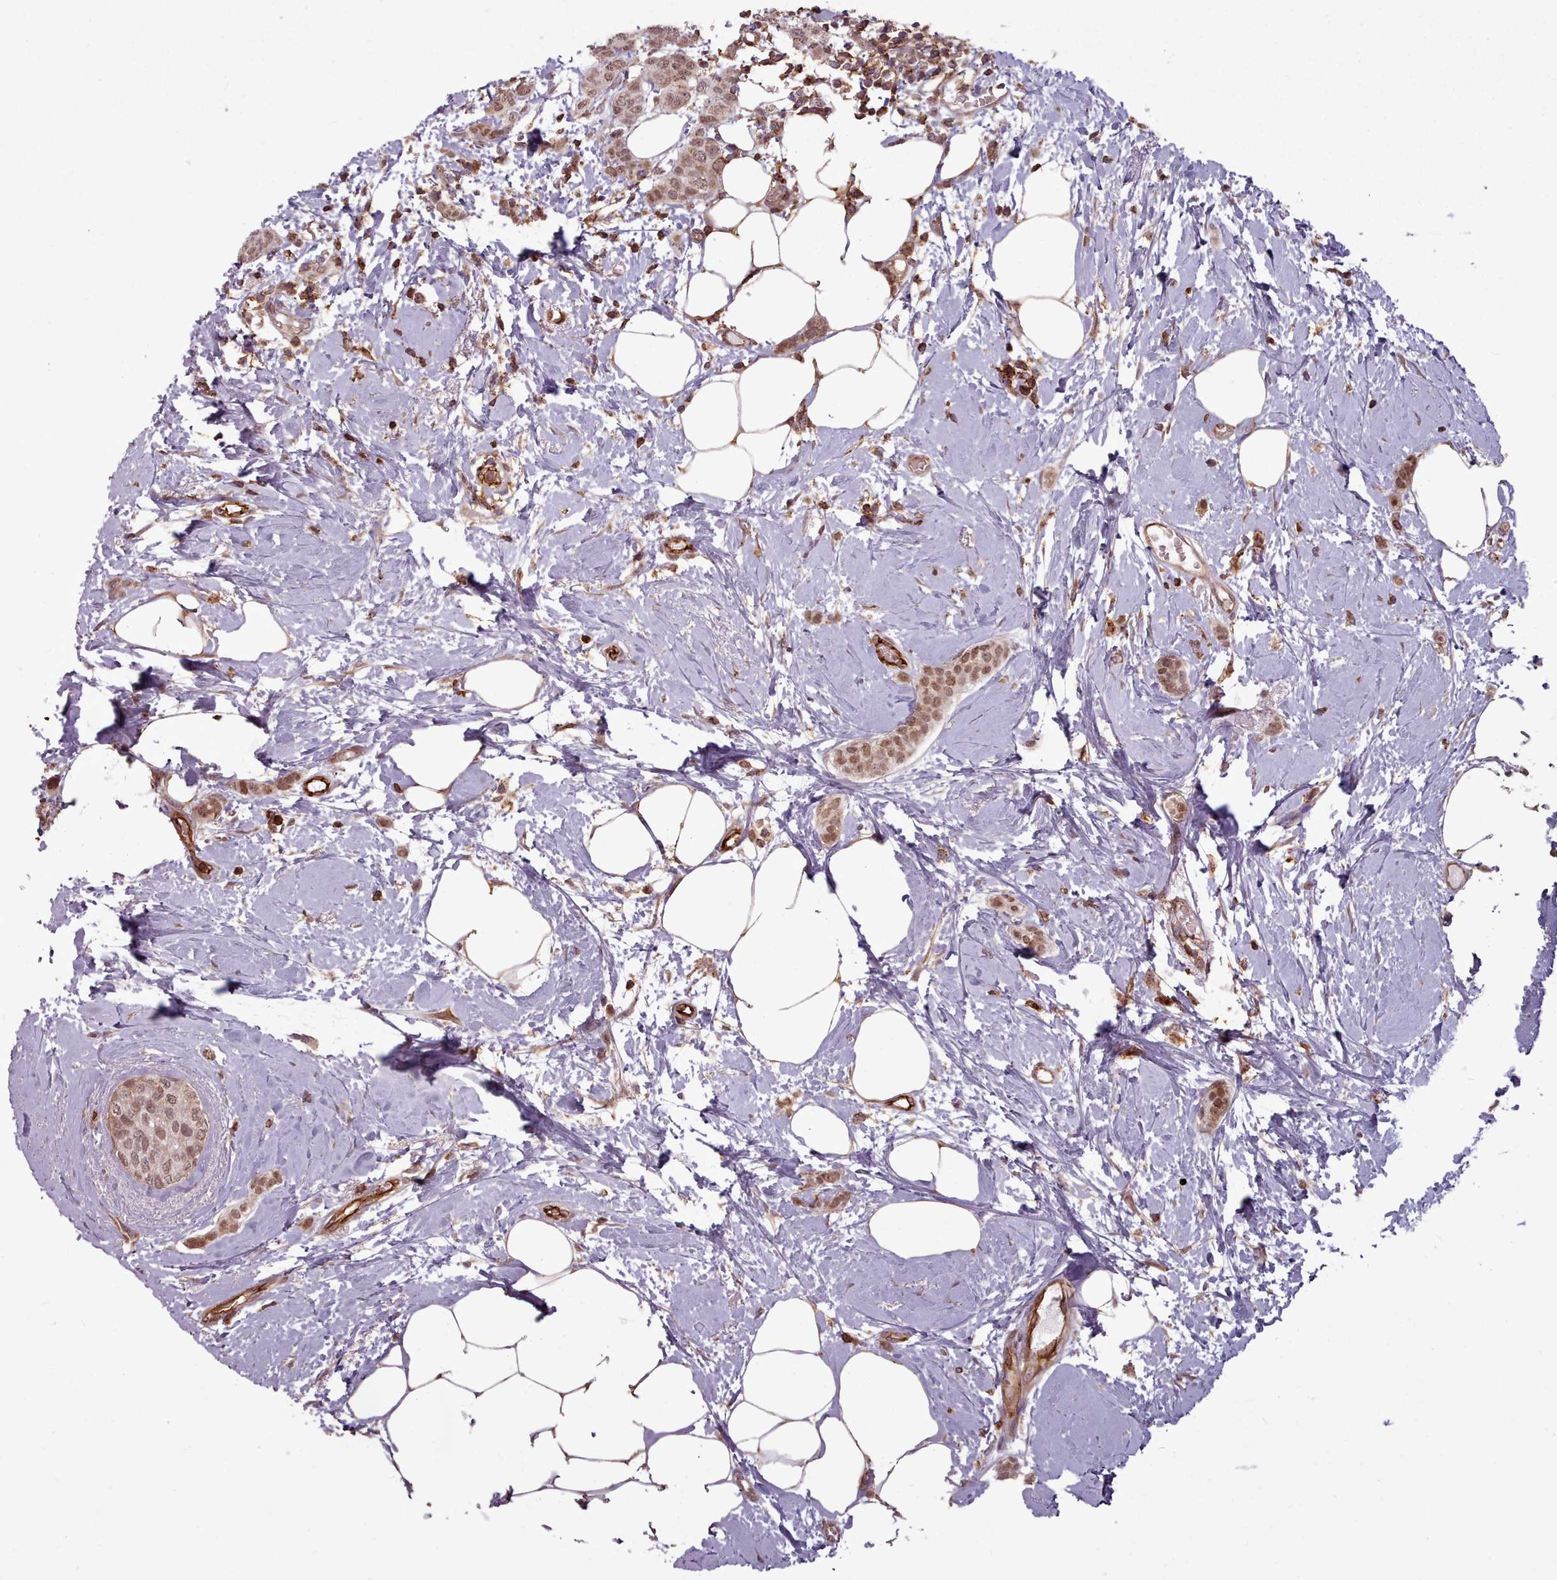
{"staining": {"intensity": "moderate", "quantity": ">75%", "location": "nuclear"}, "tissue": "breast cancer", "cell_type": "Tumor cells", "image_type": "cancer", "snomed": [{"axis": "morphology", "description": "Duct carcinoma"}, {"axis": "topography", "description": "Breast"}], "caption": "Protein expression analysis of human intraductal carcinoma (breast) reveals moderate nuclear expression in about >75% of tumor cells.", "gene": "ZMYM4", "patient": {"sex": "female", "age": 72}}